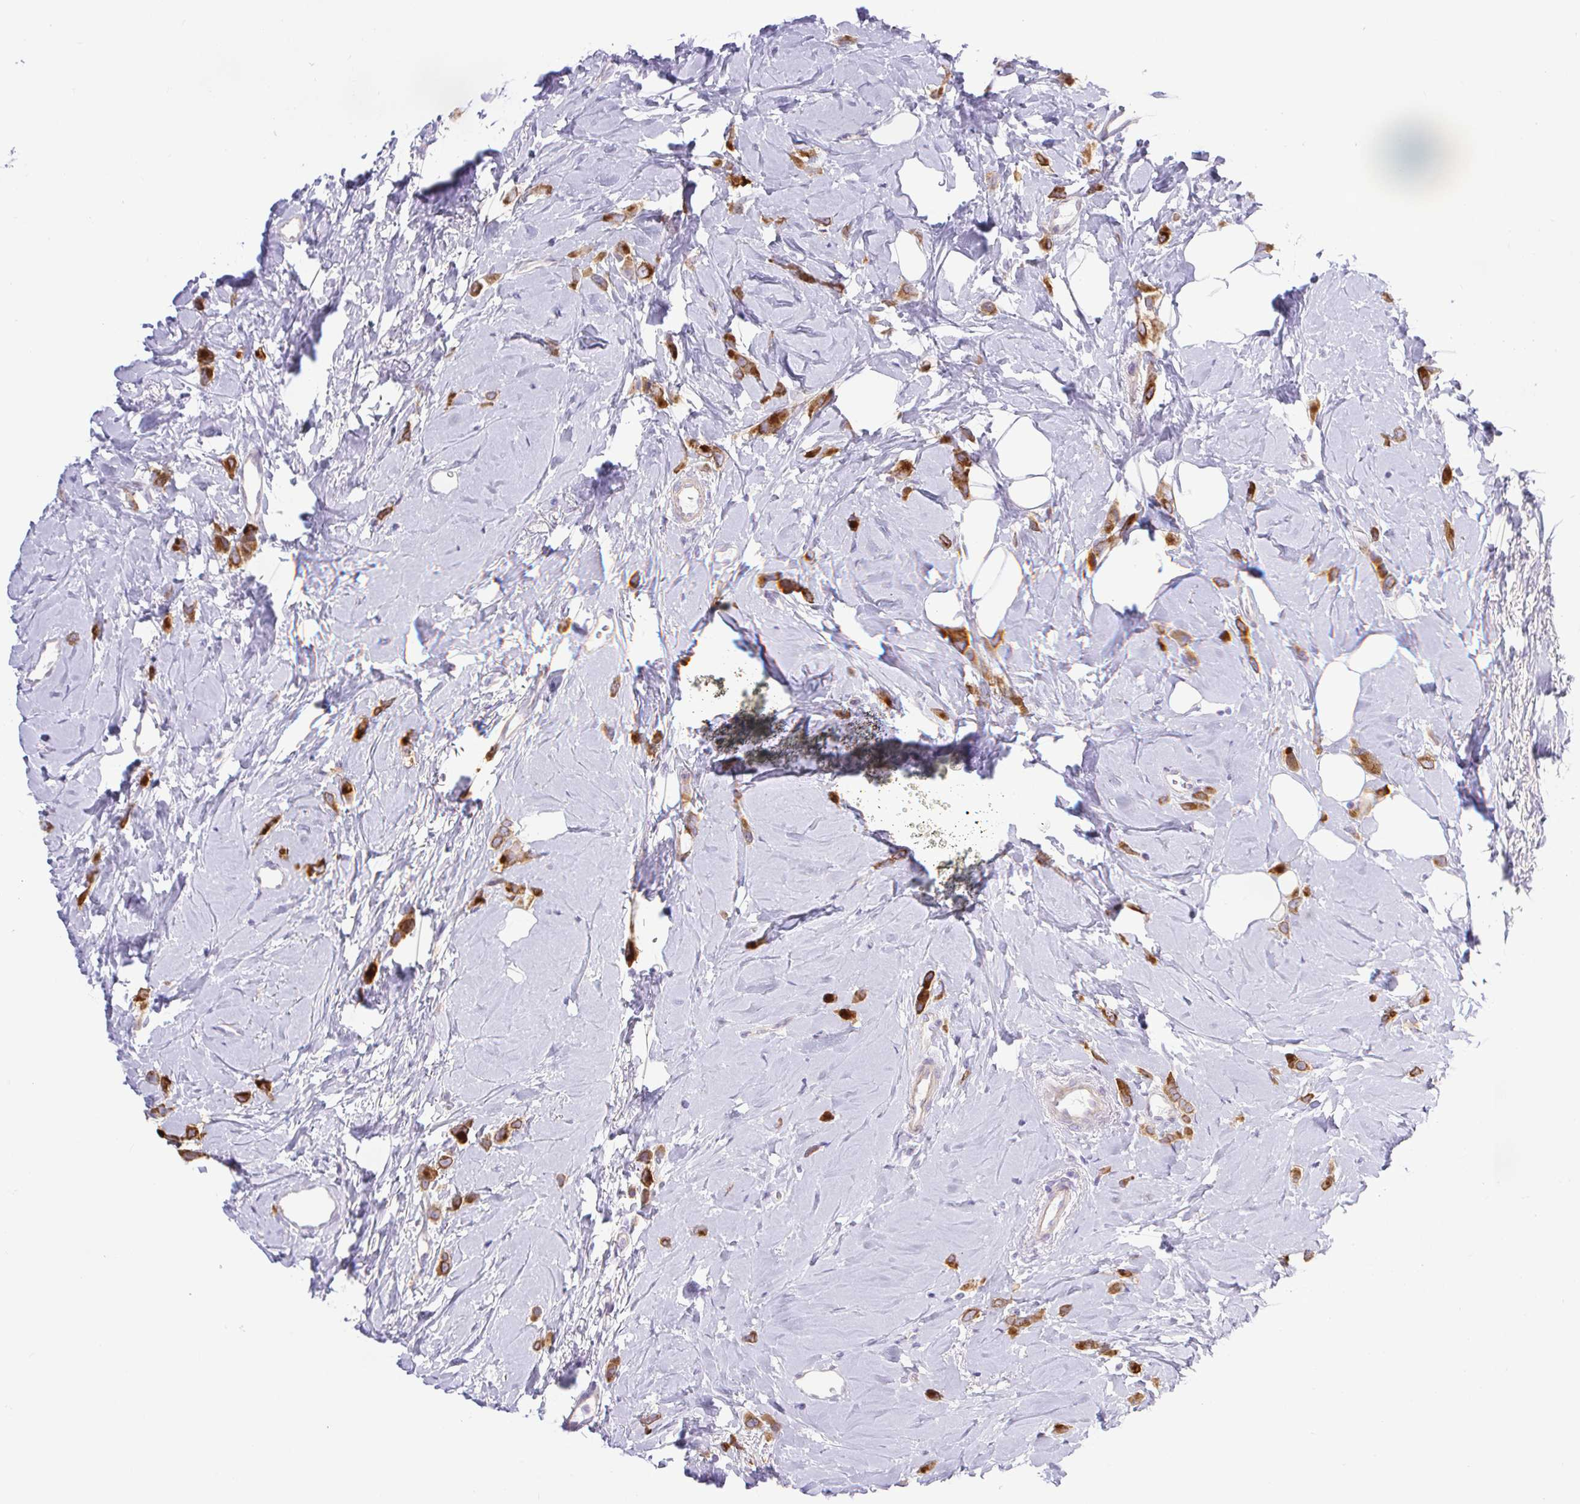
{"staining": {"intensity": "strong", "quantity": ">75%", "location": "cytoplasmic/membranous"}, "tissue": "breast cancer", "cell_type": "Tumor cells", "image_type": "cancer", "snomed": [{"axis": "morphology", "description": "Lobular carcinoma"}, {"axis": "topography", "description": "Breast"}], "caption": "Immunohistochemistry micrograph of human breast cancer (lobular carcinoma) stained for a protein (brown), which shows high levels of strong cytoplasmic/membranous staining in approximately >75% of tumor cells.", "gene": "BCAS1", "patient": {"sex": "female", "age": 66}}